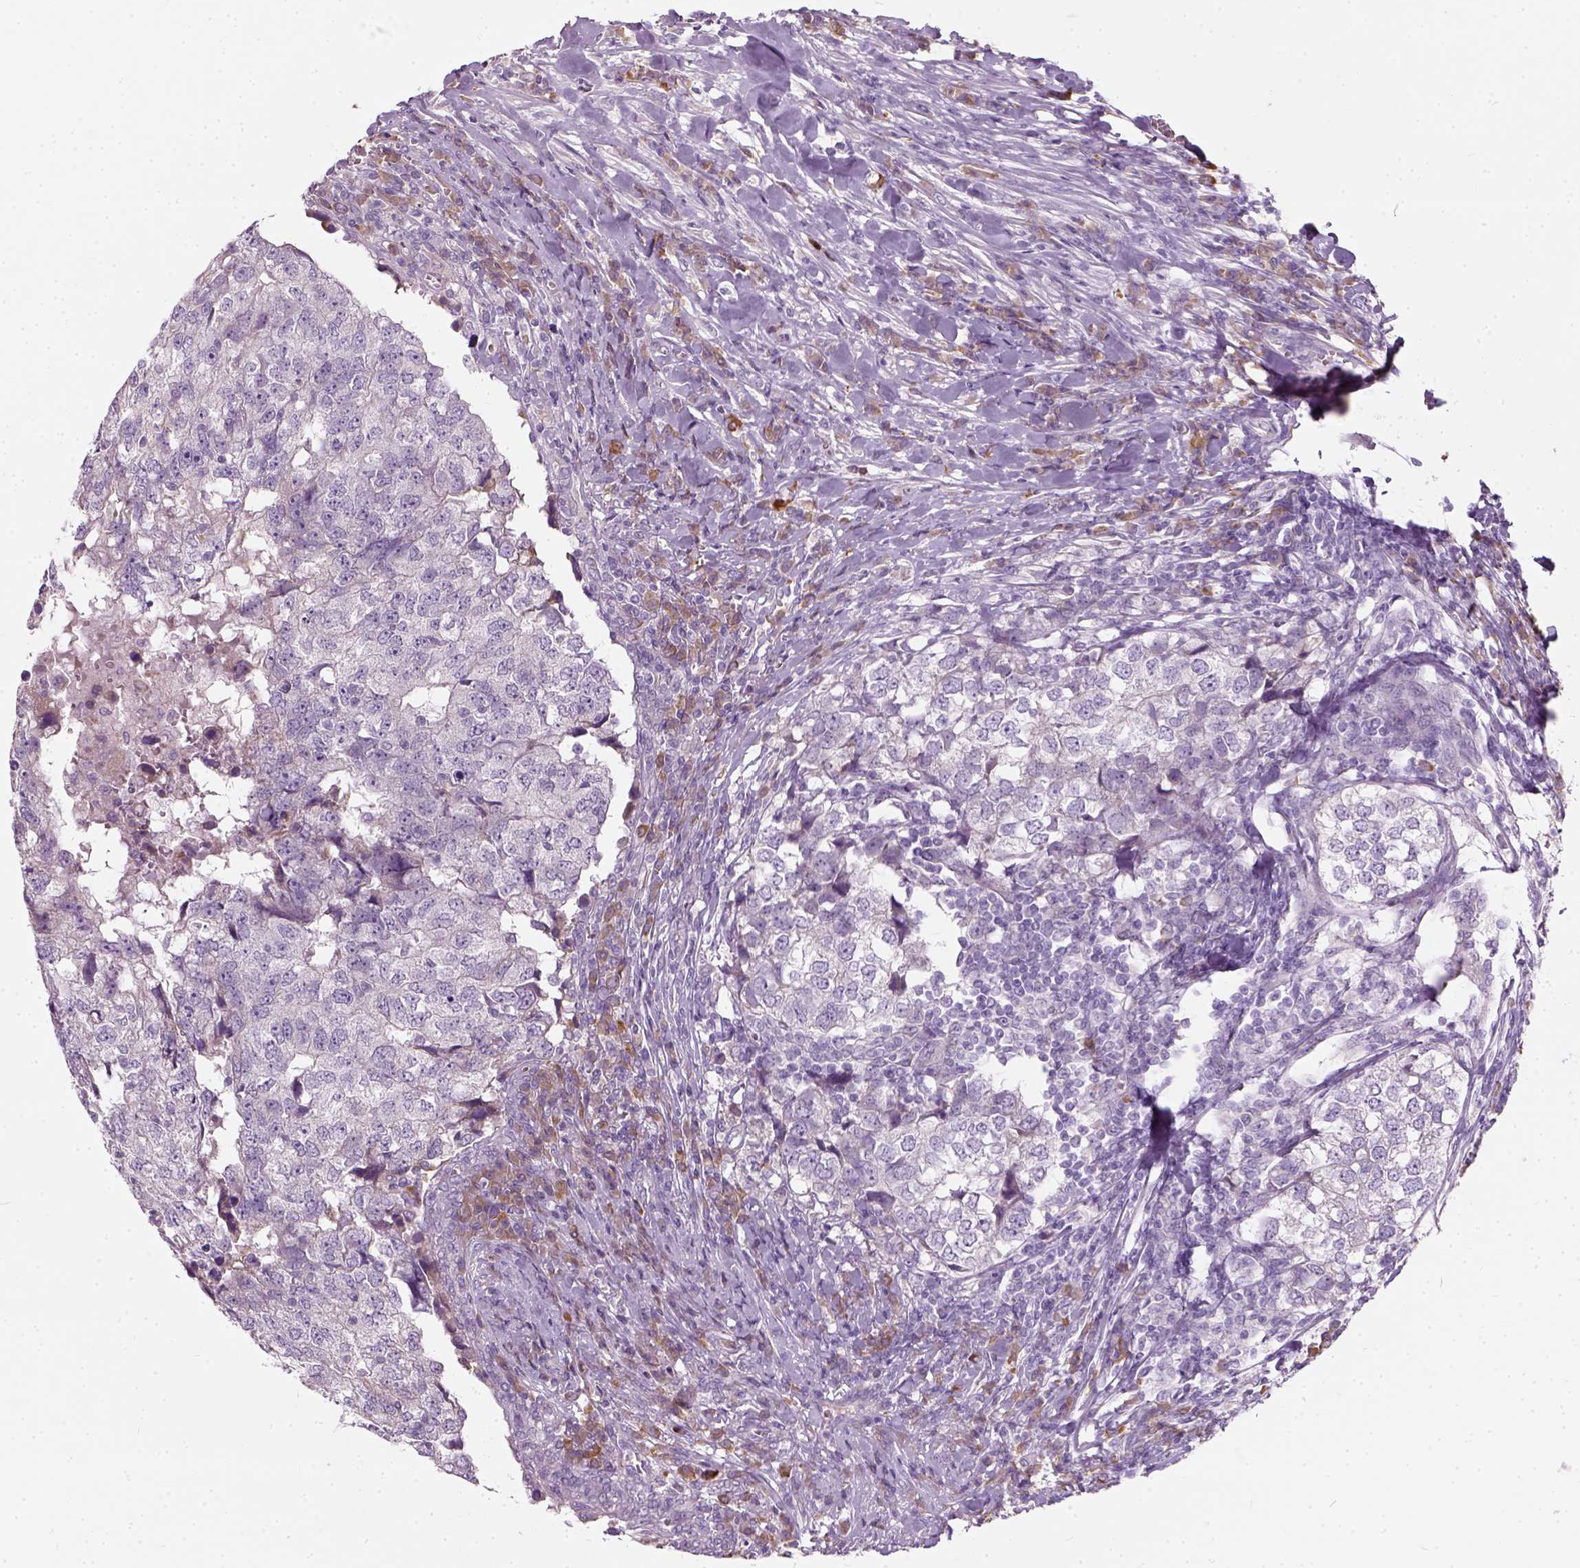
{"staining": {"intensity": "negative", "quantity": "none", "location": "none"}, "tissue": "breast cancer", "cell_type": "Tumor cells", "image_type": "cancer", "snomed": [{"axis": "morphology", "description": "Duct carcinoma"}, {"axis": "topography", "description": "Breast"}], "caption": "The micrograph demonstrates no staining of tumor cells in breast intraductal carcinoma.", "gene": "TRIM72", "patient": {"sex": "female", "age": 30}}